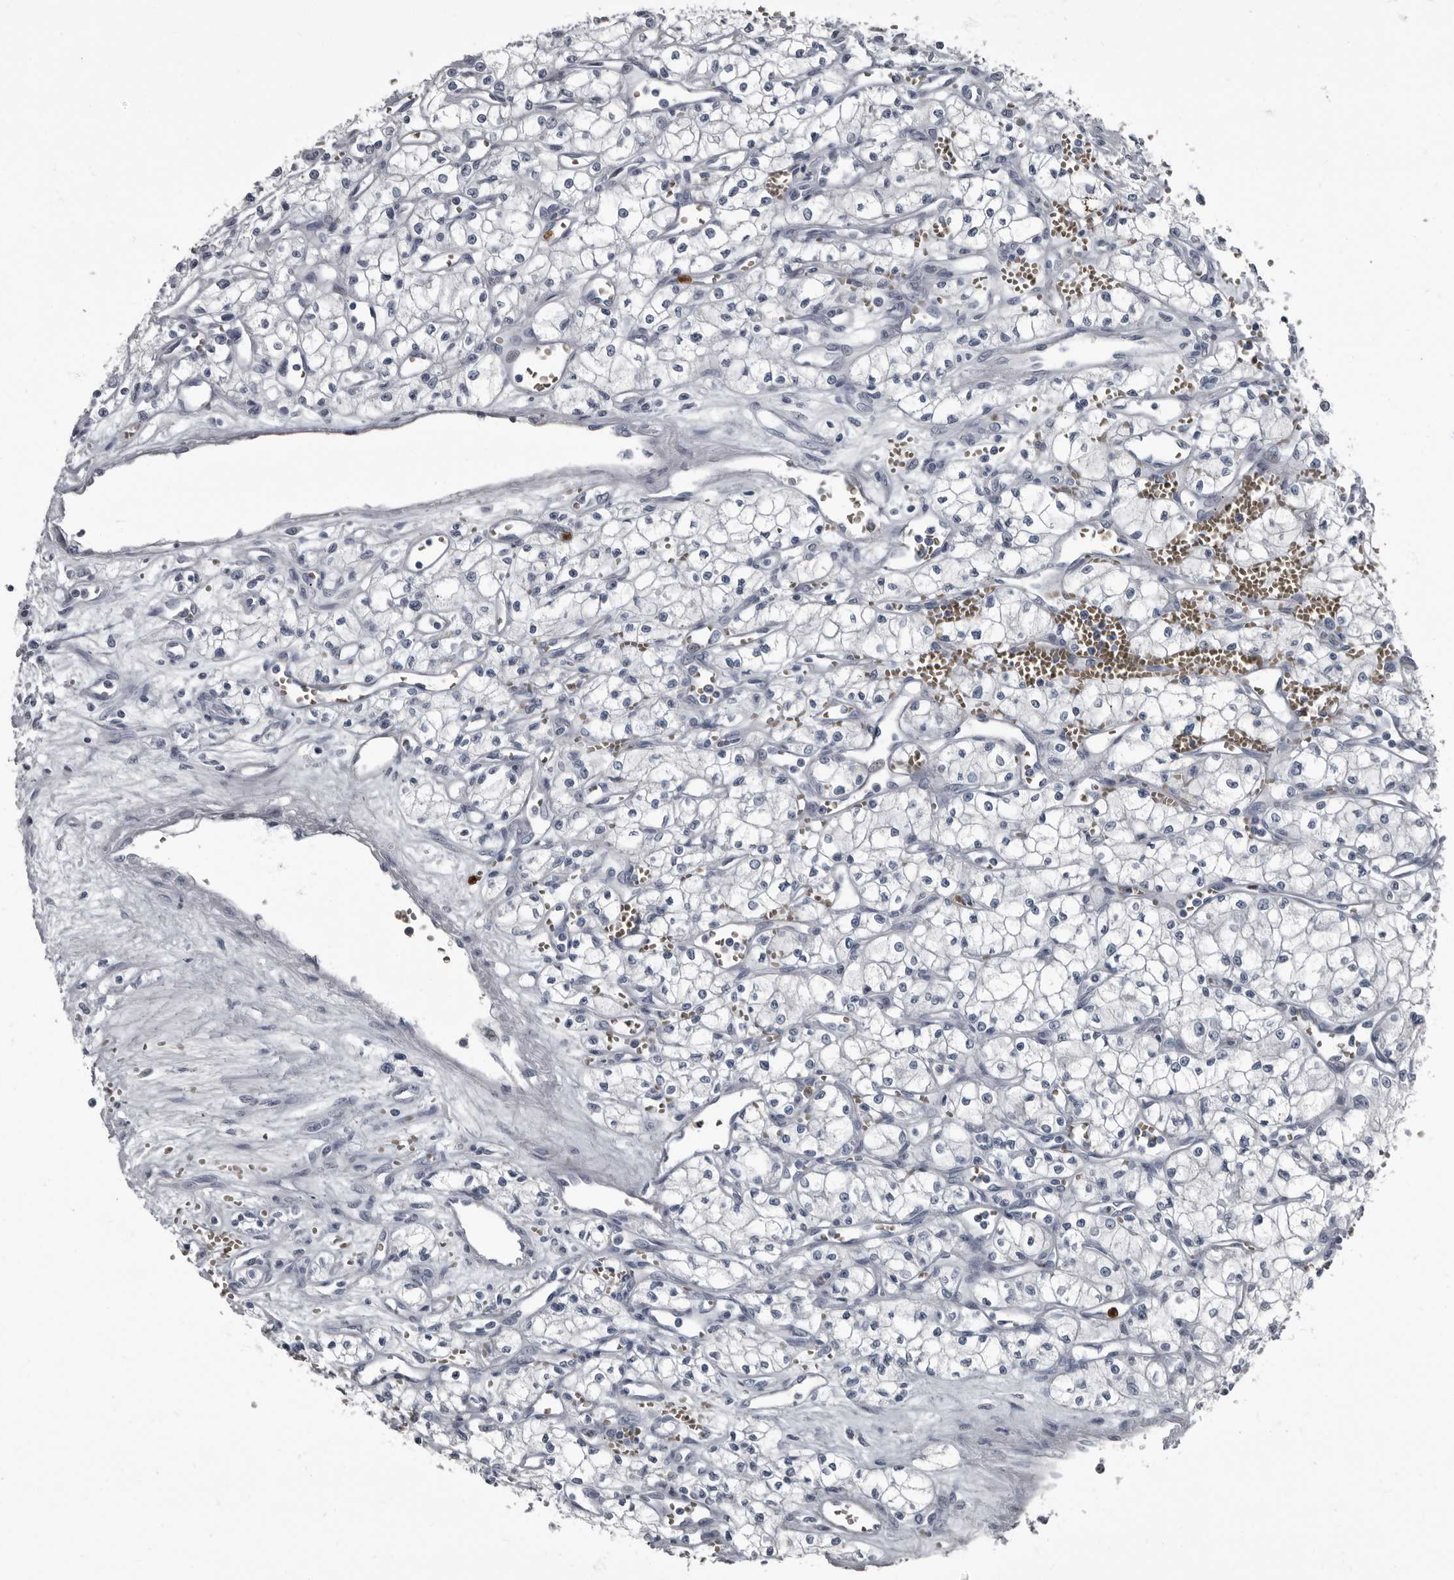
{"staining": {"intensity": "negative", "quantity": "none", "location": "none"}, "tissue": "renal cancer", "cell_type": "Tumor cells", "image_type": "cancer", "snomed": [{"axis": "morphology", "description": "Adenocarcinoma, NOS"}, {"axis": "topography", "description": "Kidney"}], "caption": "High power microscopy photomicrograph of an IHC histopathology image of renal cancer, revealing no significant staining in tumor cells.", "gene": "TPD52L1", "patient": {"sex": "male", "age": 59}}